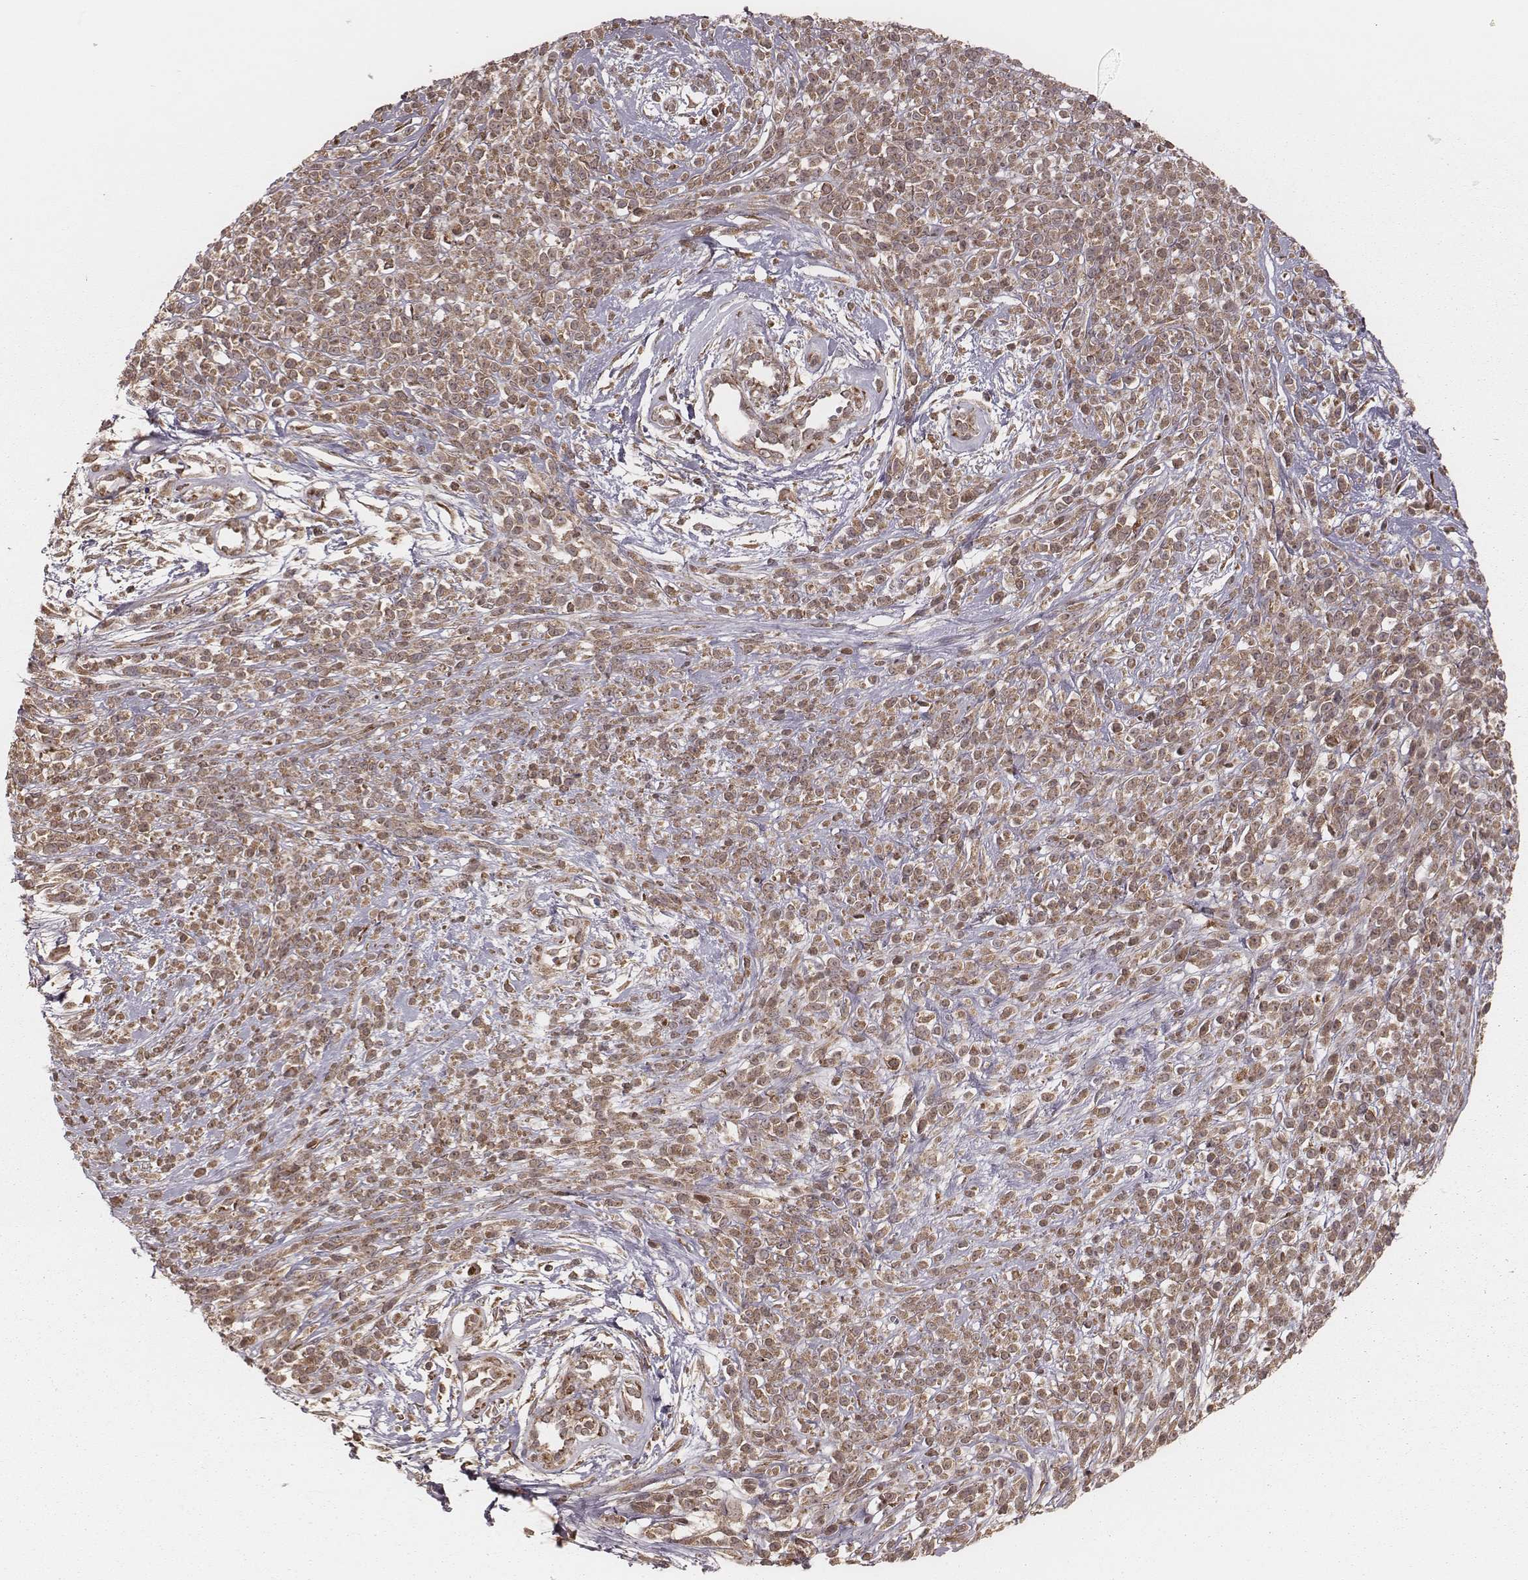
{"staining": {"intensity": "moderate", "quantity": ">75%", "location": "cytoplasmic/membranous"}, "tissue": "melanoma", "cell_type": "Tumor cells", "image_type": "cancer", "snomed": [{"axis": "morphology", "description": "Malignant melanoma, NOS"}, {"axis": "topography", "description": "Skin"}, {"axis": "topography", "description": "Skin of trunk"}], "caption": "Moderate cytoplasmic/membranous protein positivity is identified in approximately >75% of tumor cells in melanoma.", "gene": "MYO19", "patient": {"sex": "male", "age": 74}}